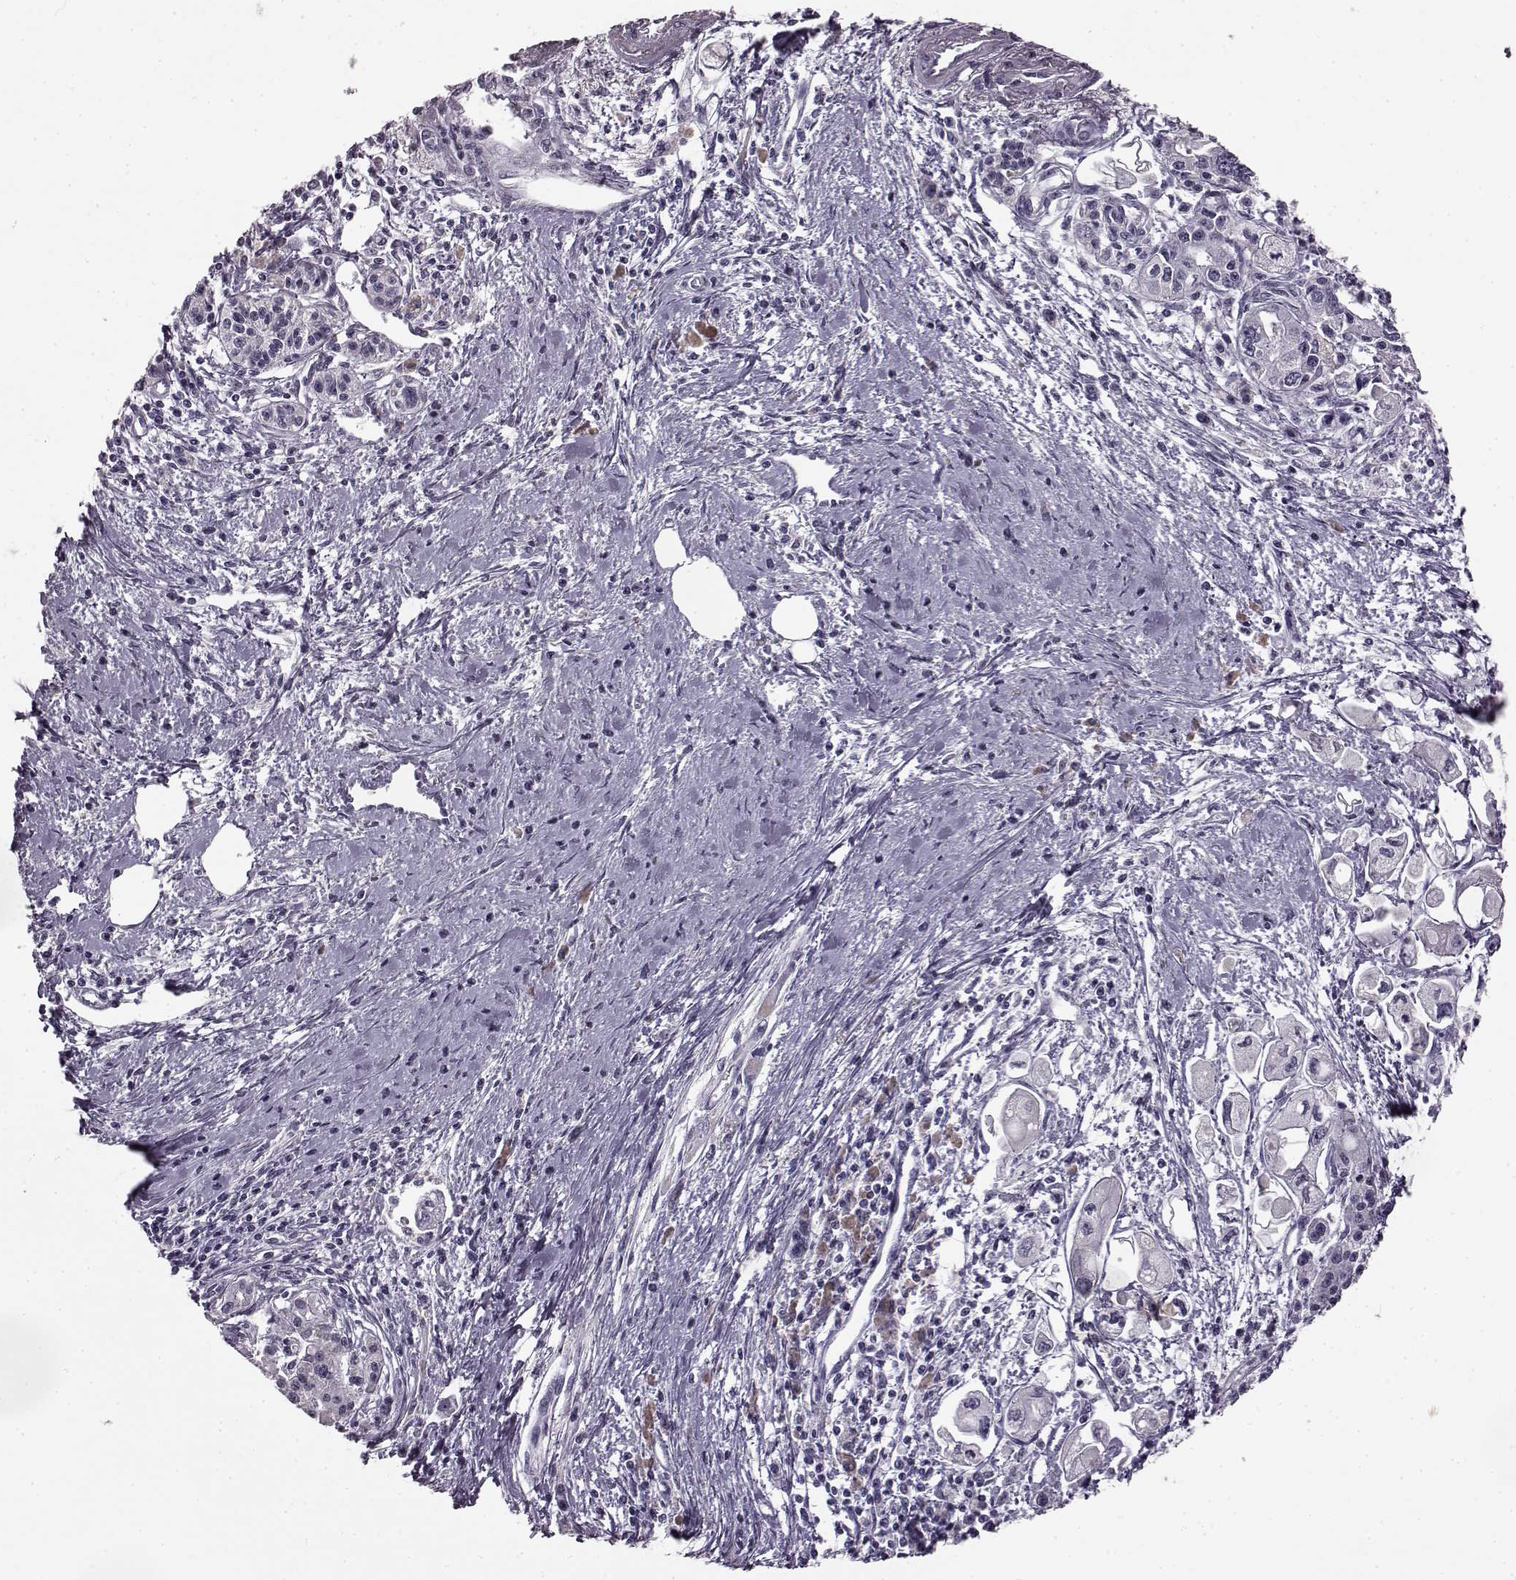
{"staining": {"intensity": "negative", "quantity": "none", "location": "none"}, "tissue": "pancreatic cancer", "cell_type": "Tumor cells", "image_type": "cancer", "snomed": [{"axis": "morphology", "description": "Adenocarcinoma, NOS"}, {"axis": "topography", "description": "Pancreas"}], "caption": "Immunohistochemical staining of human pancreatic cancer (adenocarcinoma) shows no significant staining in tumor cells. Brightfield microscopy of immunohistochemistry (IHC) stained with DAB (brown) and hematoxylin (blue), captured at high magnification.", "gene": "ODAD4", "patient": {"sex": "male", "age": 70}}